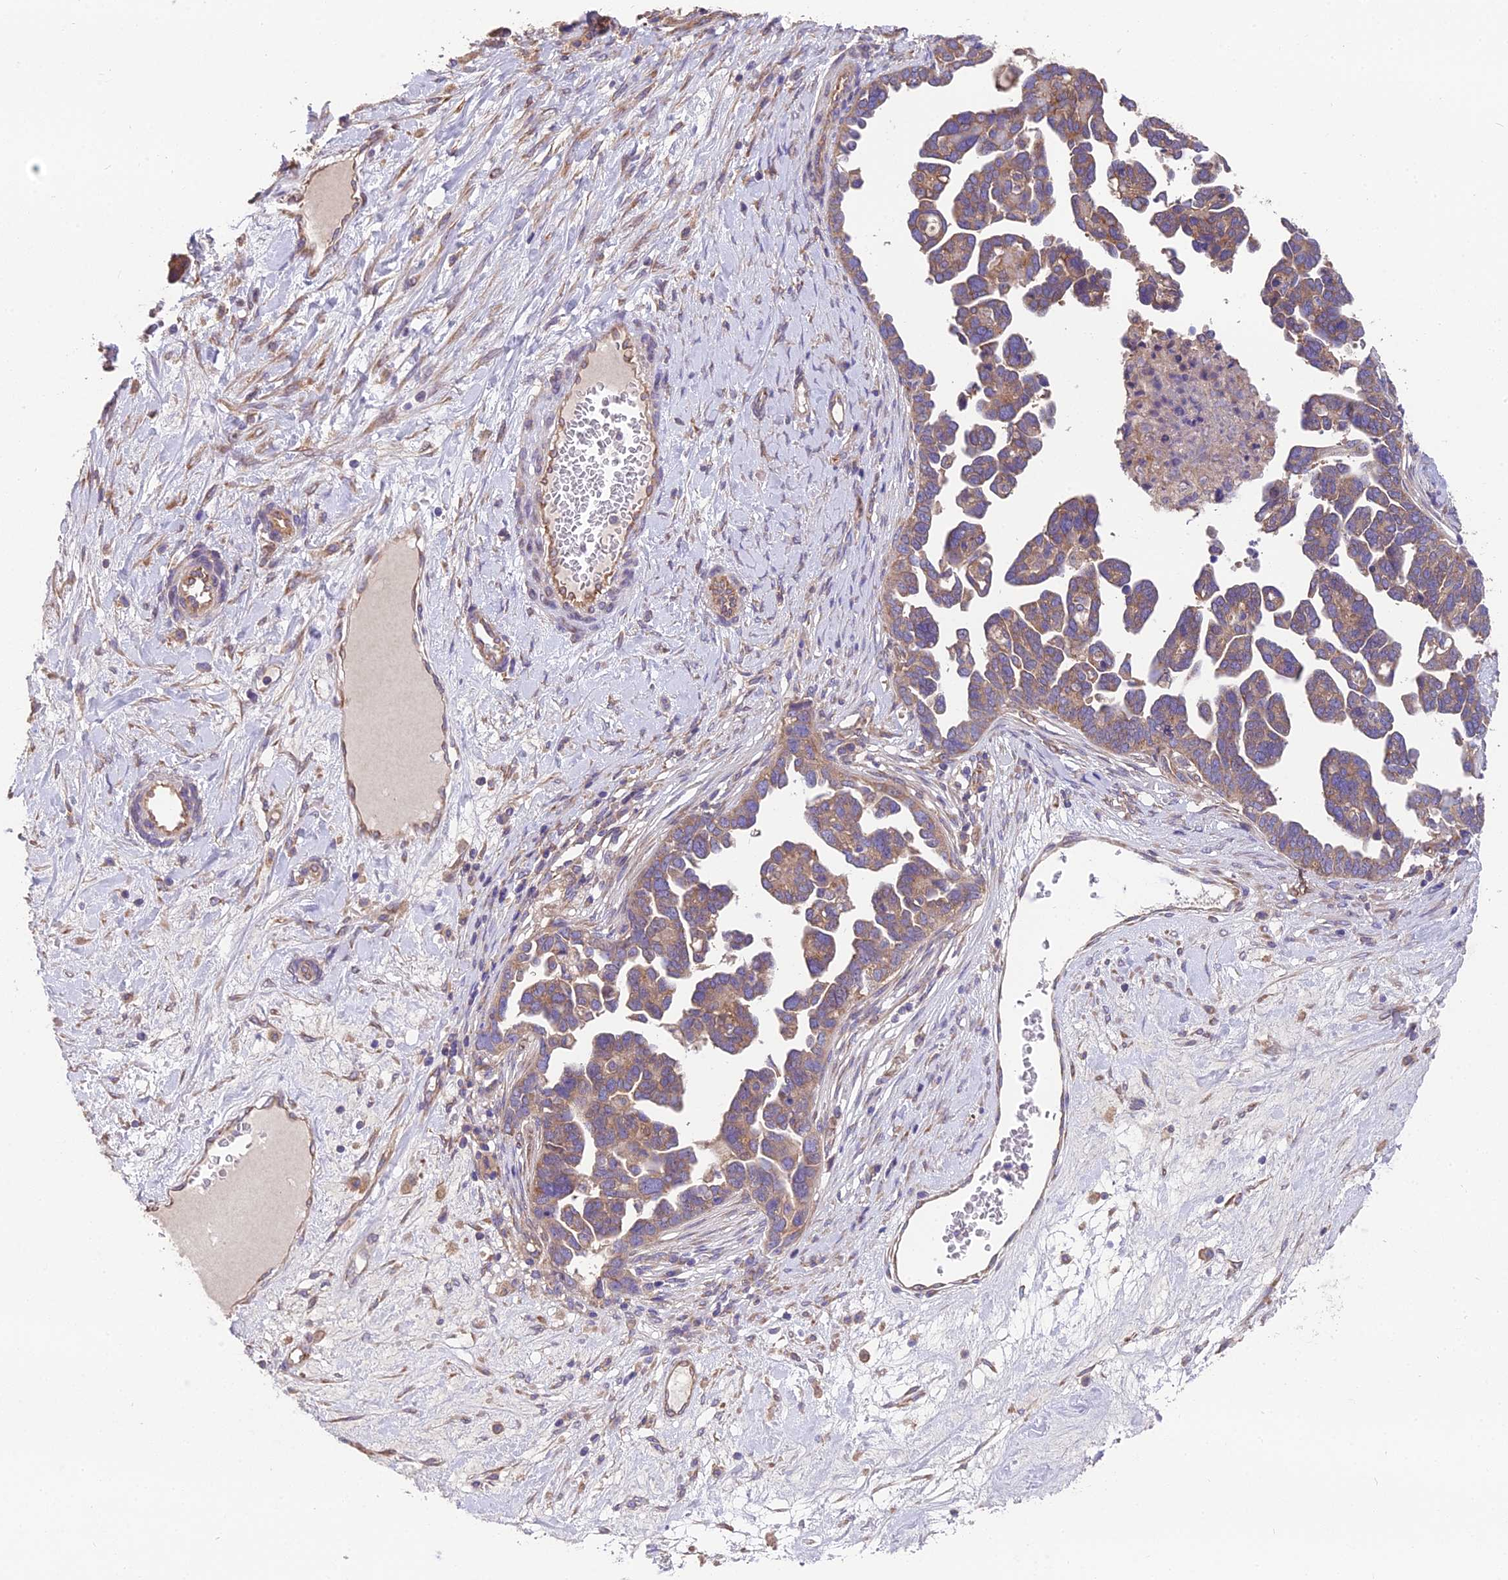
{"staining": {"intensity": "moderate", "quantity": ">75%", "location": "cytoplasmic/membranous"}, "tissue": "ovarian cancer", "cell_type": "Tumor cells", "image_type": "cancer", "snomed": [{"axis": "morphology", "description": "Cystadenocarcinoma, serous, NOS"}, {"axis": "topography", "description": "Ovary"}], "caption": "Ovarian cancer stained for a protein (brown) reveals moderate cytoplasmic/membranous positive staining in about >75% of tumor cells.", "gene": "BLOC1S4", "patient": {"sex": "female", "age": 54}}